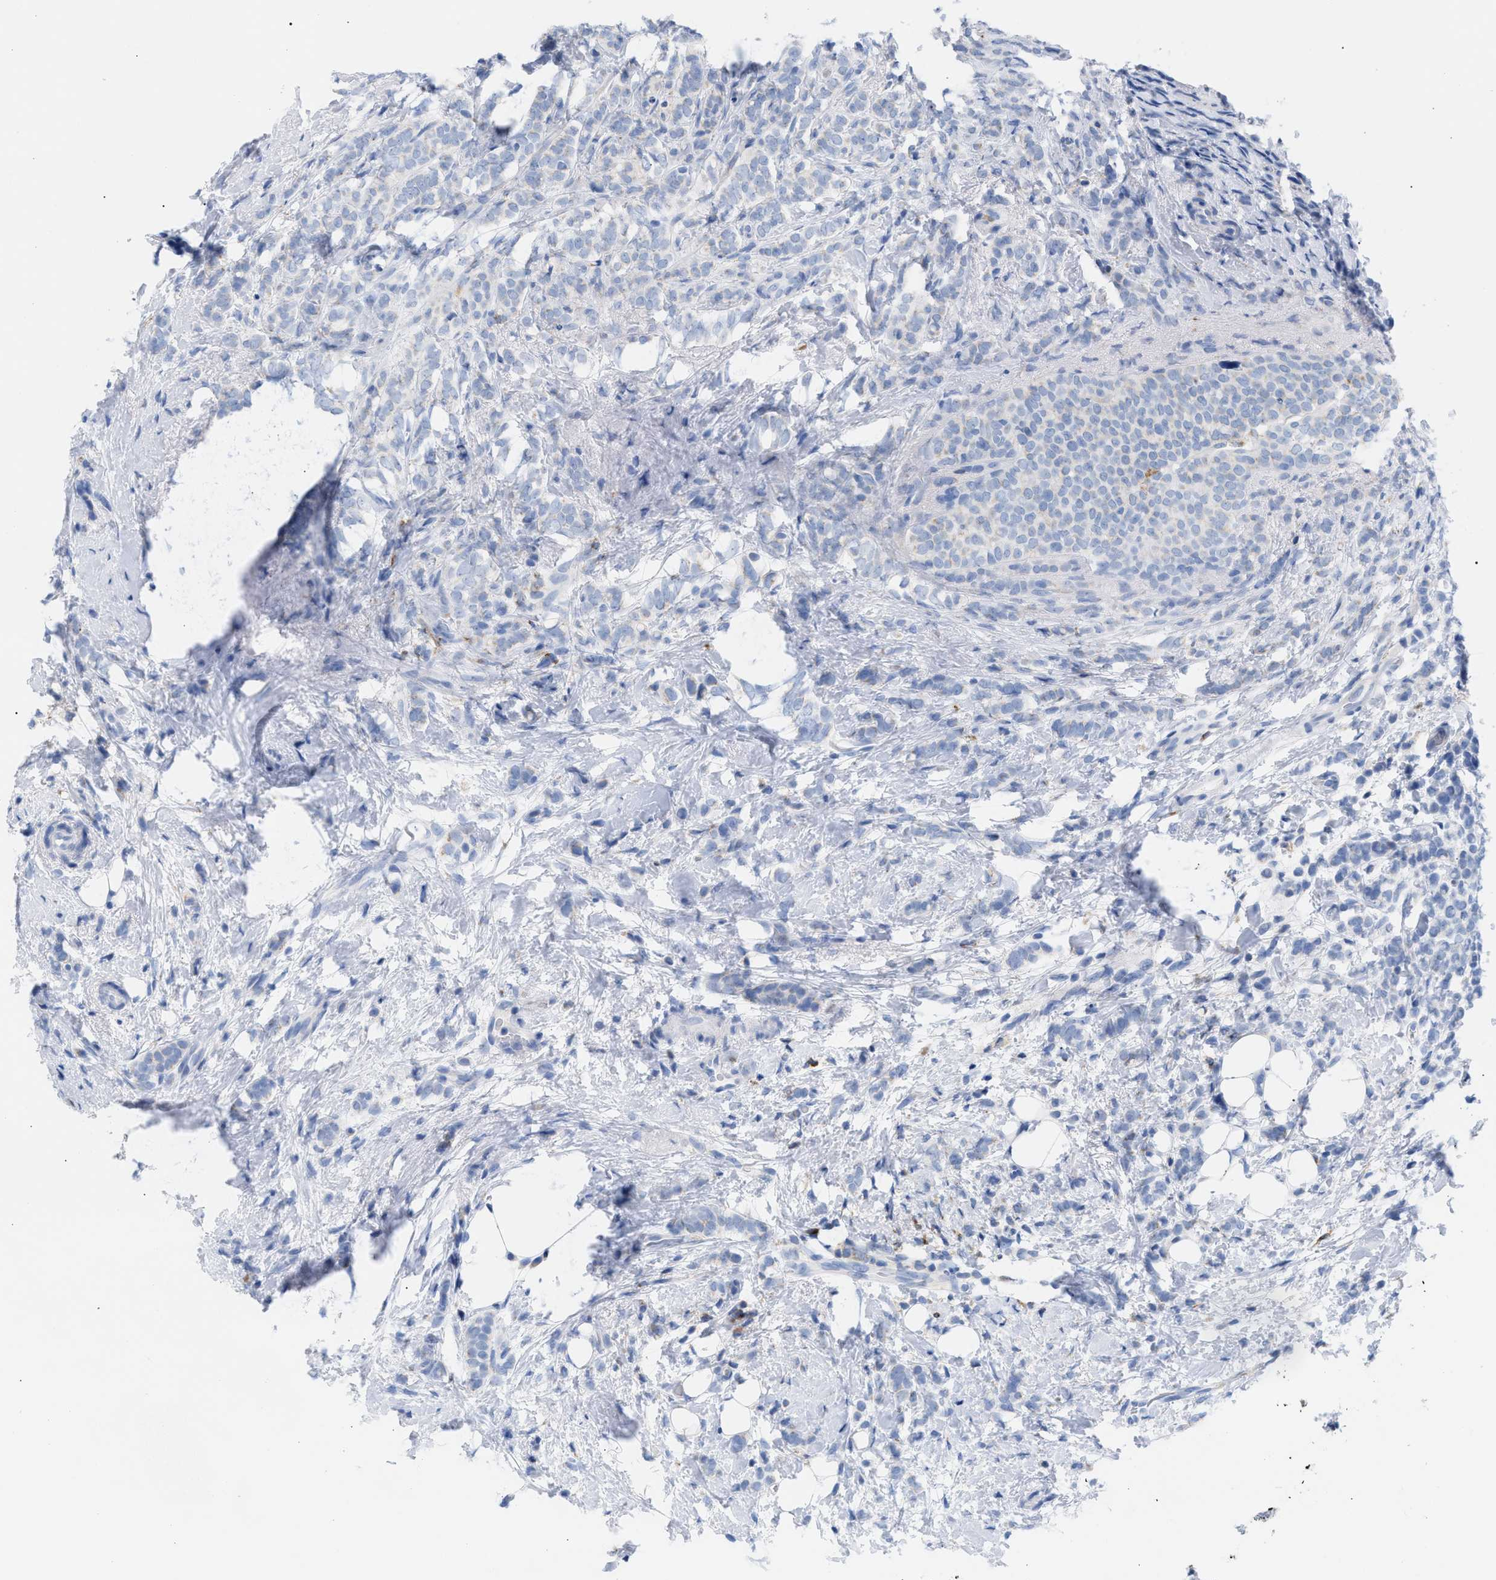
{"staining": {"intensity": "negative", "quantity": "none", "location": "none"}, "tissue": "breast cancer", "cell_type": "Tumor cells", "image_type": "cancer", "snomed": [{"axis": "morphology", "description": "Lobular carcinoma"}, {"axis": "topography", "description": "Breast"}], "caption": "Breast cancer was stained to show a protein in brown. There is no significant expression in tumor cells. (Immunohistochemistry, brightfield microscopy, high magnification).", "gene": "TACC3", "patient": {"sex": "female", "age": 50}}